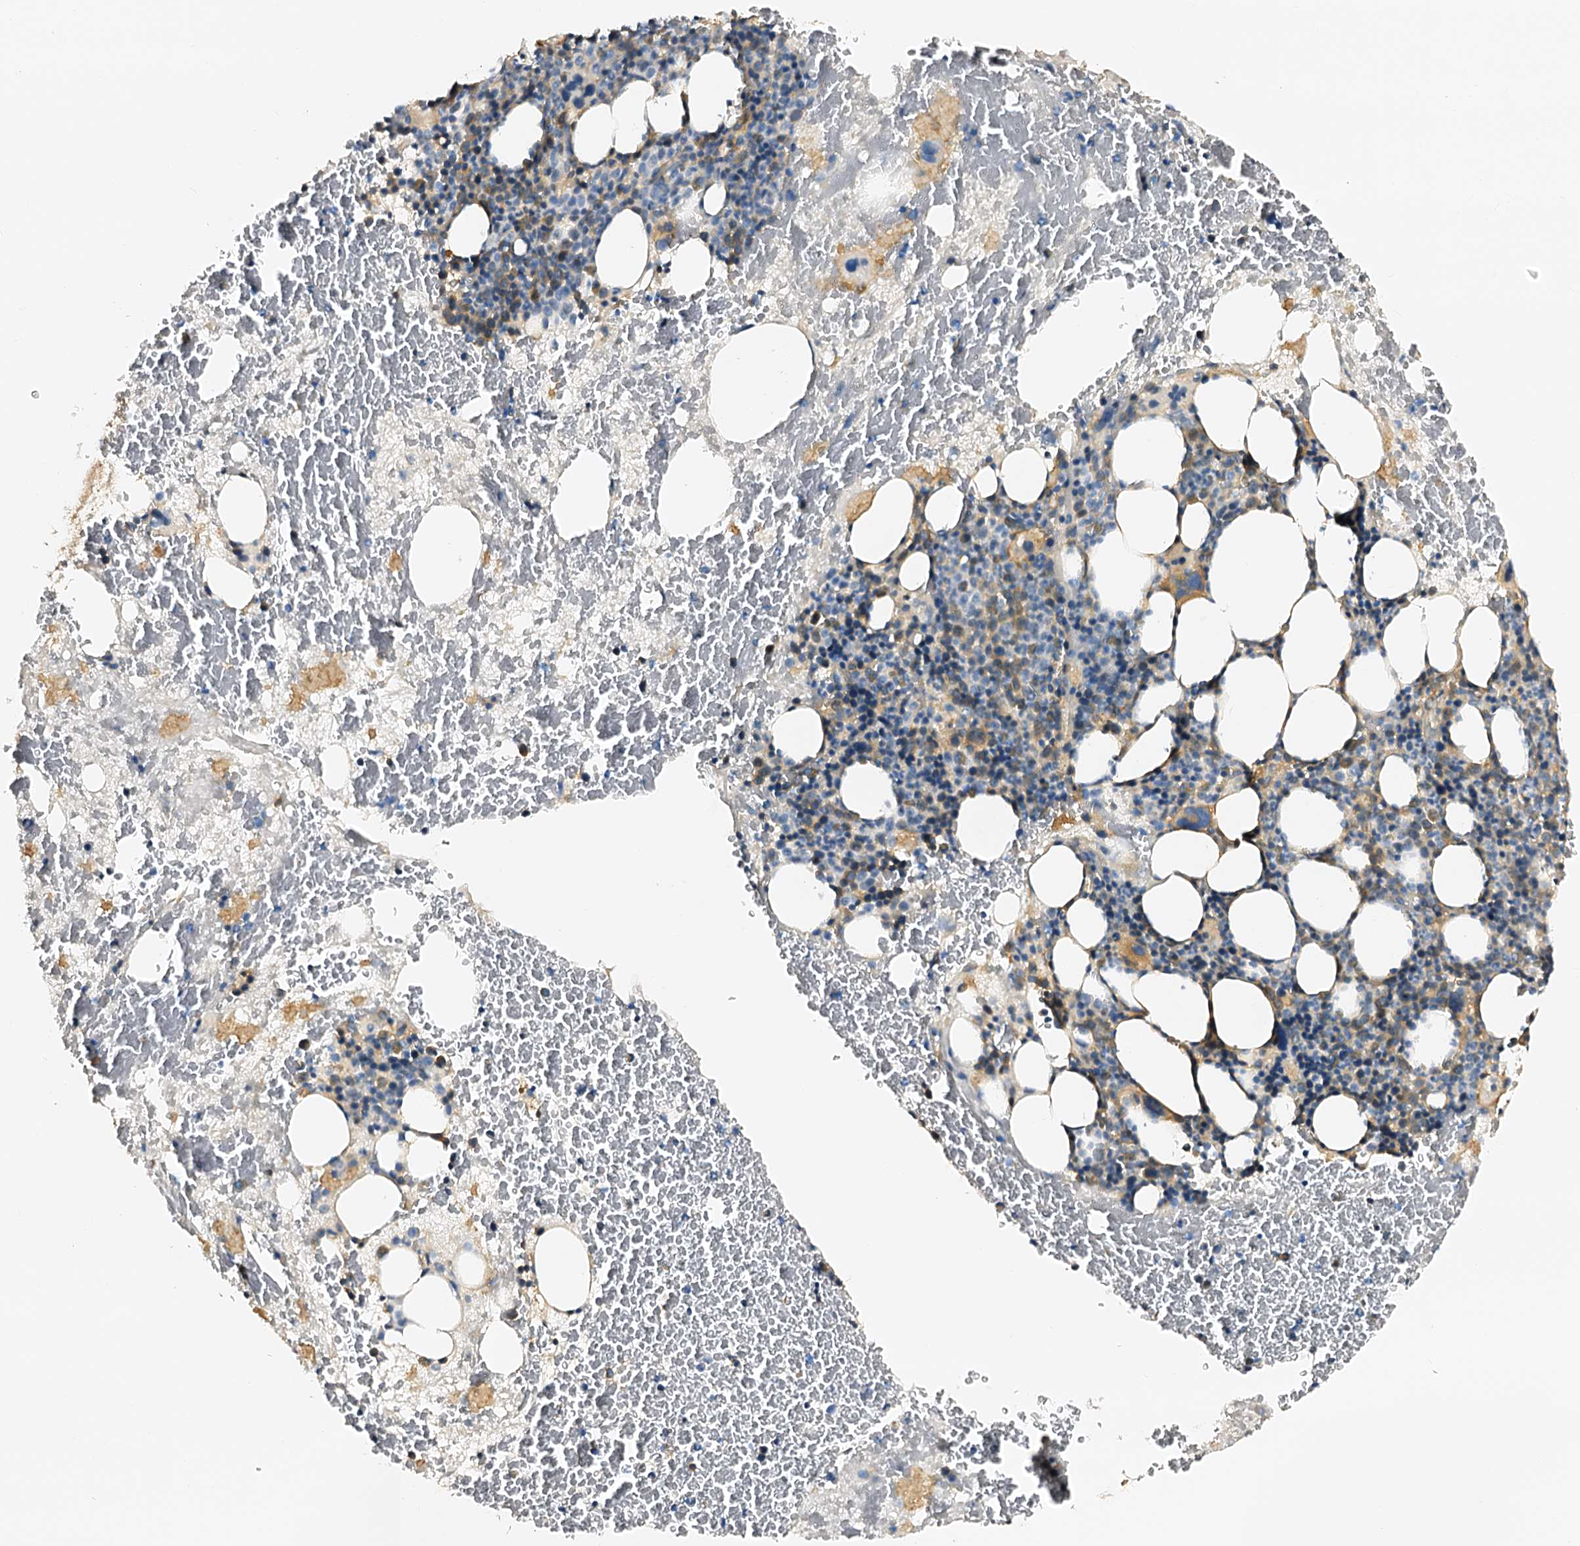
{"staining": {"intensity": "weak", "quantity": "25%-75%", "location": "cytoplasmic/membranous"}, "tissue": "bone marrow", "cell_type": "Hematopoietic cells", "image_type": "normal", "snomed": [{"axis": "morphology", "description": "Normal tissue, NOS"}, {"axis": "topography", "description": "Bone marrow"}], "caption": "Immunohistochemistry (IHC) image of benign bone marrow stained for a protein (brown), which exhibits low levels of weak cytoplasmic/membranous expression in about 25%-75% of hematopoietic cells.", "gene": "CSKMT", "patient": {"sex": "male", "age": 89}}